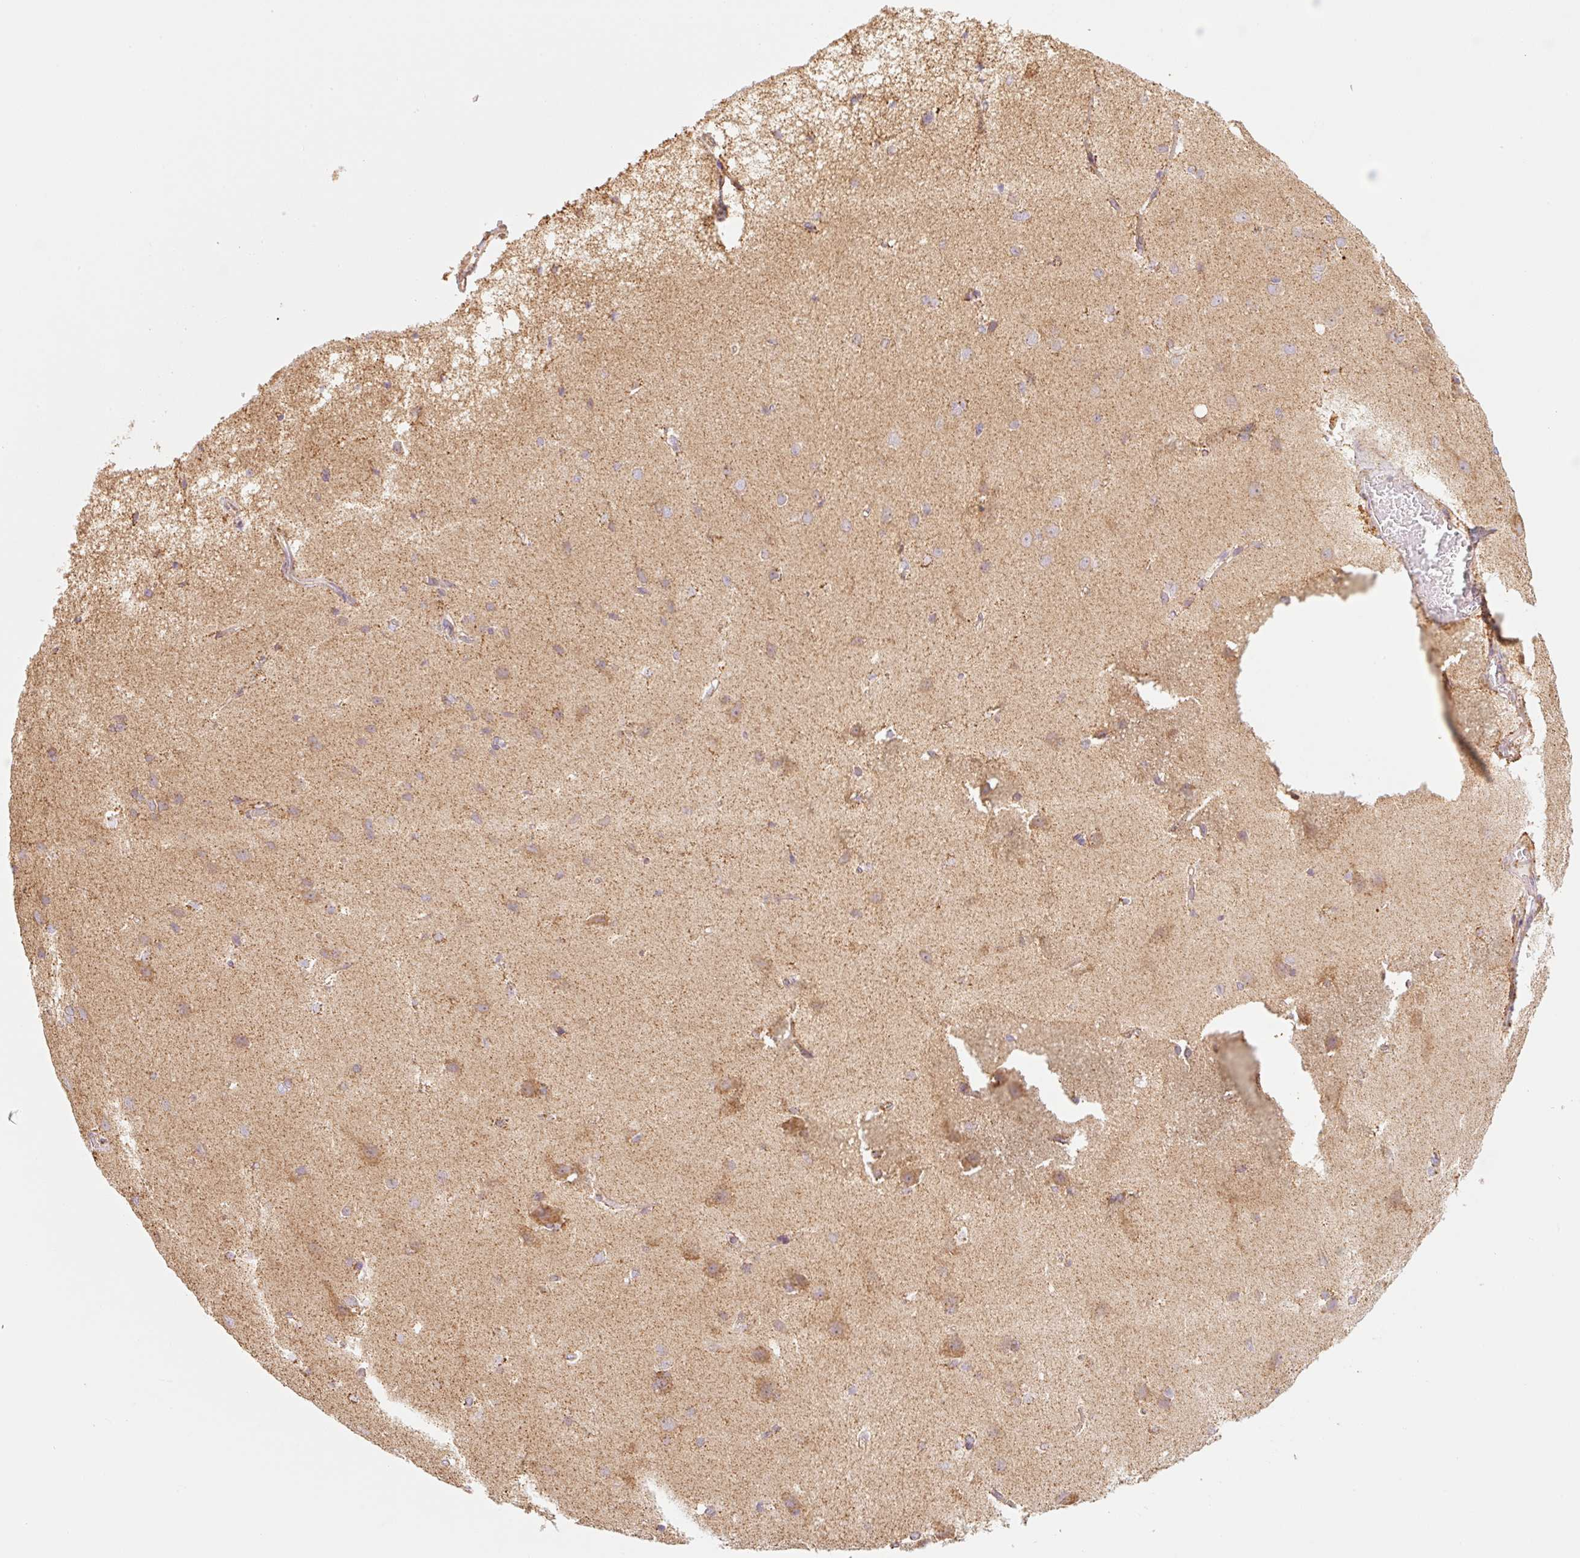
{"staining": {"intensity": "moderate", "quantity": ">75%", "location": "cytoplasmic/membranous"}, "tissue": "cerebral cortex", "cell_type": "Endothelial cells", "image_type": "normal", "snomed": [{"axis": "morphology", "description": "Normal tissue, NOS"}, {"axis": "topography", "description": "Cerebral cortex"}], "caption": "High-magnification brightfield microscopy of normal cerebral cortex stained with DAB (brown) and counterstained with hematoxylin (blue). endothelial cells exhibit moderate cytoplasmic/membranous positivity is seen in approximately>75% of cells.", "gene": "GOSR2", "patient": {"sex": "male", "age": 37}}